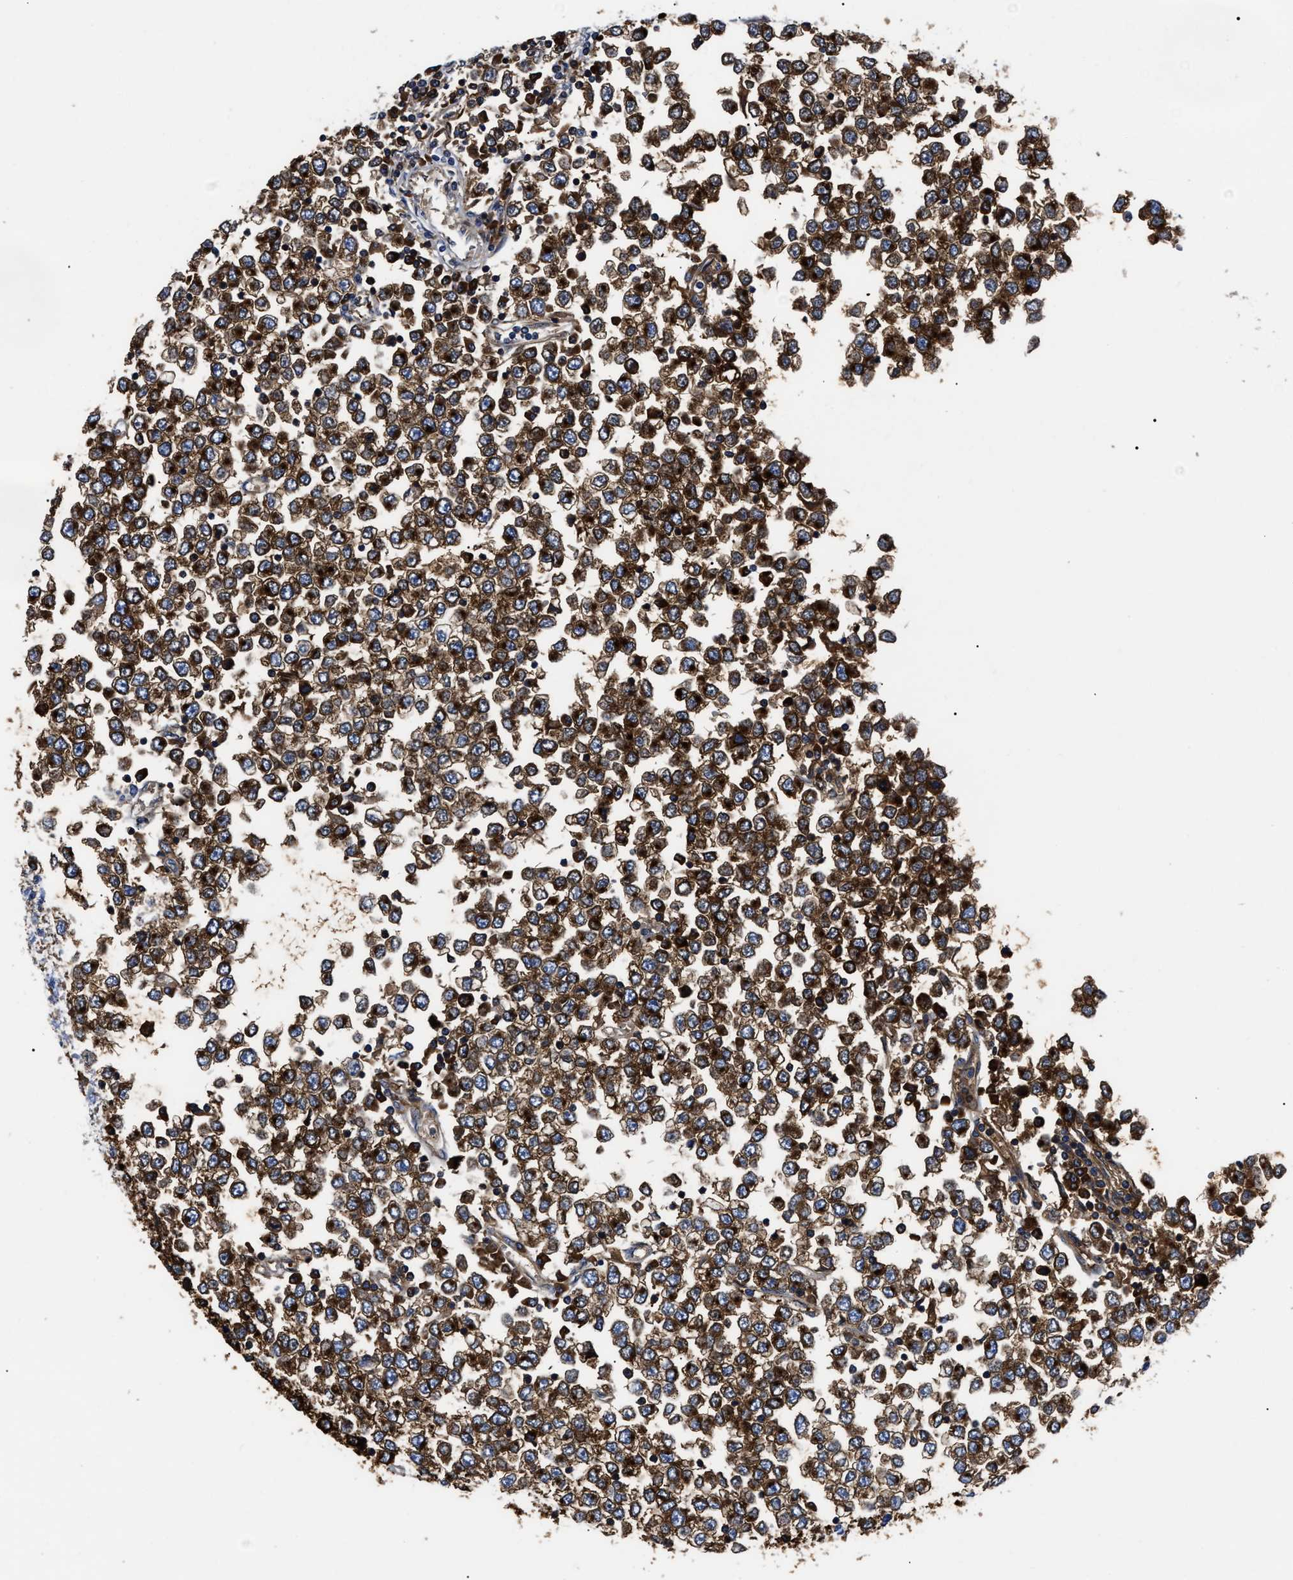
{"staining": {"intensity": "strong", "quantity": ">75%", "location": "cytoplasmic/membranous"}, "tissue": "testis cancer", "cell_type": "Tumor cells", "image_type": "cancer", "snomed": [{"axis": "morphology", "description": "Seminoma, NOS"}, {"axis": "topography", "description": "Testis"}], "caption": "The immunohistochemical stain shows strong cytoplasmic/membranous staining in tumor cells of testis cancer (seminoma) tissue. (Stains: DAB (3,3'-diaminobenzidine) in brown, nuclei in blue, Microscopy: brightfield microscopy at high magnification).", "gene": "ALPG", "patient": {"sex": "male", "age": 65}}